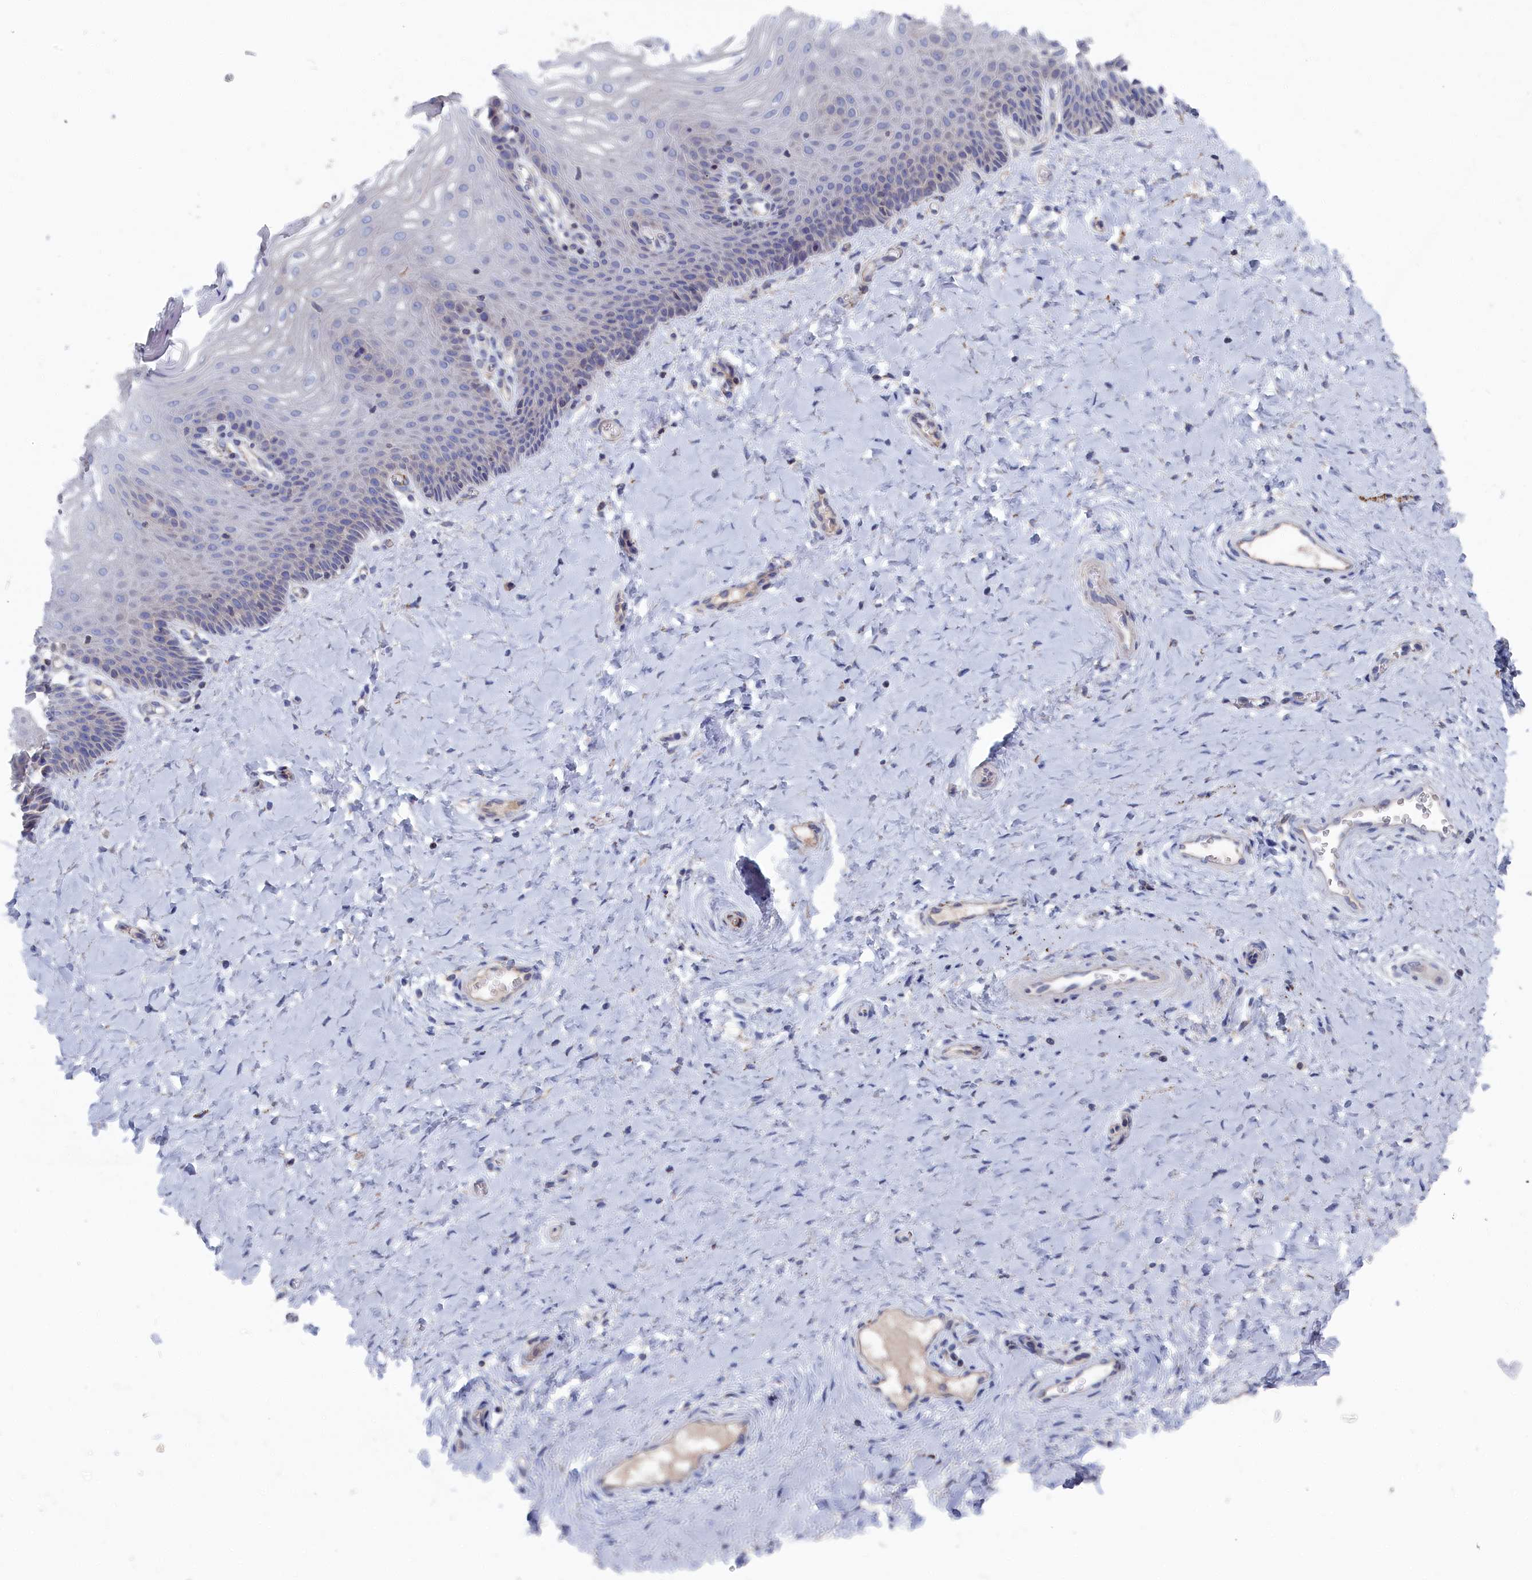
{"staining": {"intensity": "weak", "quantity": "<25%", "location": "cytoplasmic/membranous"}, "tissue": "vagina", "cell_type": "Squamous epithelial cells", "image_type": "normal", "snomed": [{"axis": "morphology", "description": "Normal tissue, NOS"}, {"axis": "topography", "description": "Vagina"}], "caption": "Vagina was stained to show a protein in brown. There is no significant positivity in squamous epithelial cells. (DAB immunohistochemistry, high magnification).", "gene": "CEND1", "patient": {"sex": "female", "age": 65}}